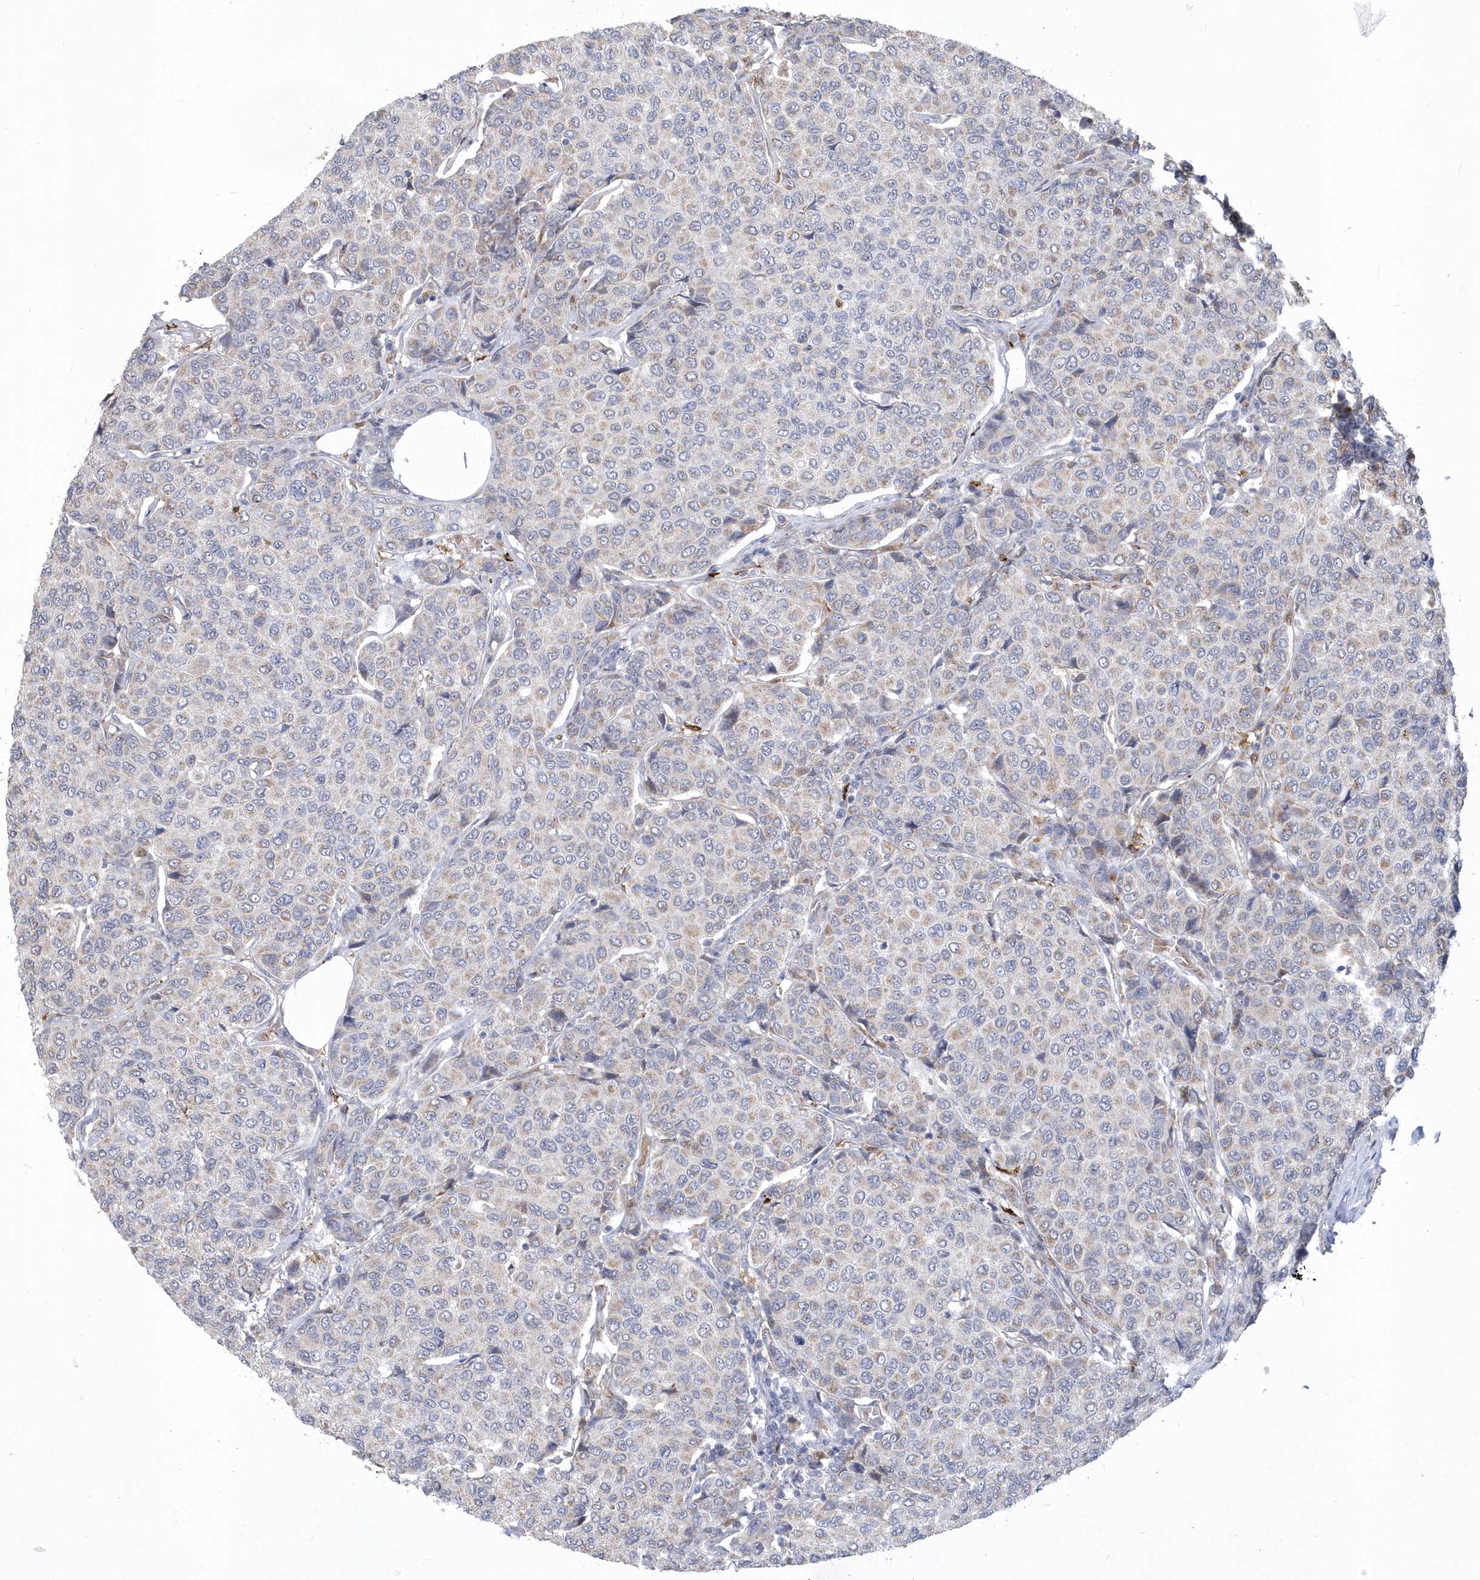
{"staining": {"intensity": "weak", "quantity": "25%-75%", "location": "cytoplasmic/membranous"}, "tissue": "breast cancer", "cell_type": "Tumor cells", "image_type": "cancer", "snomed": [{"axis": "morphology", "description": "Duct carcinoma"}, {"axis": "topography", "description": "Breast"}], "caption": "IHC image of neoplastic tissue: breast cancer stained using immunohistochemistry demonstrates low levels of weak protein expression localized specifically in the cytoplasmic/membranous of tumor cells, appearing as a cytoplasmic/membranous brown color.", "gene": "TSPEAR", "patient": {"sex": "female", "age": 55}}